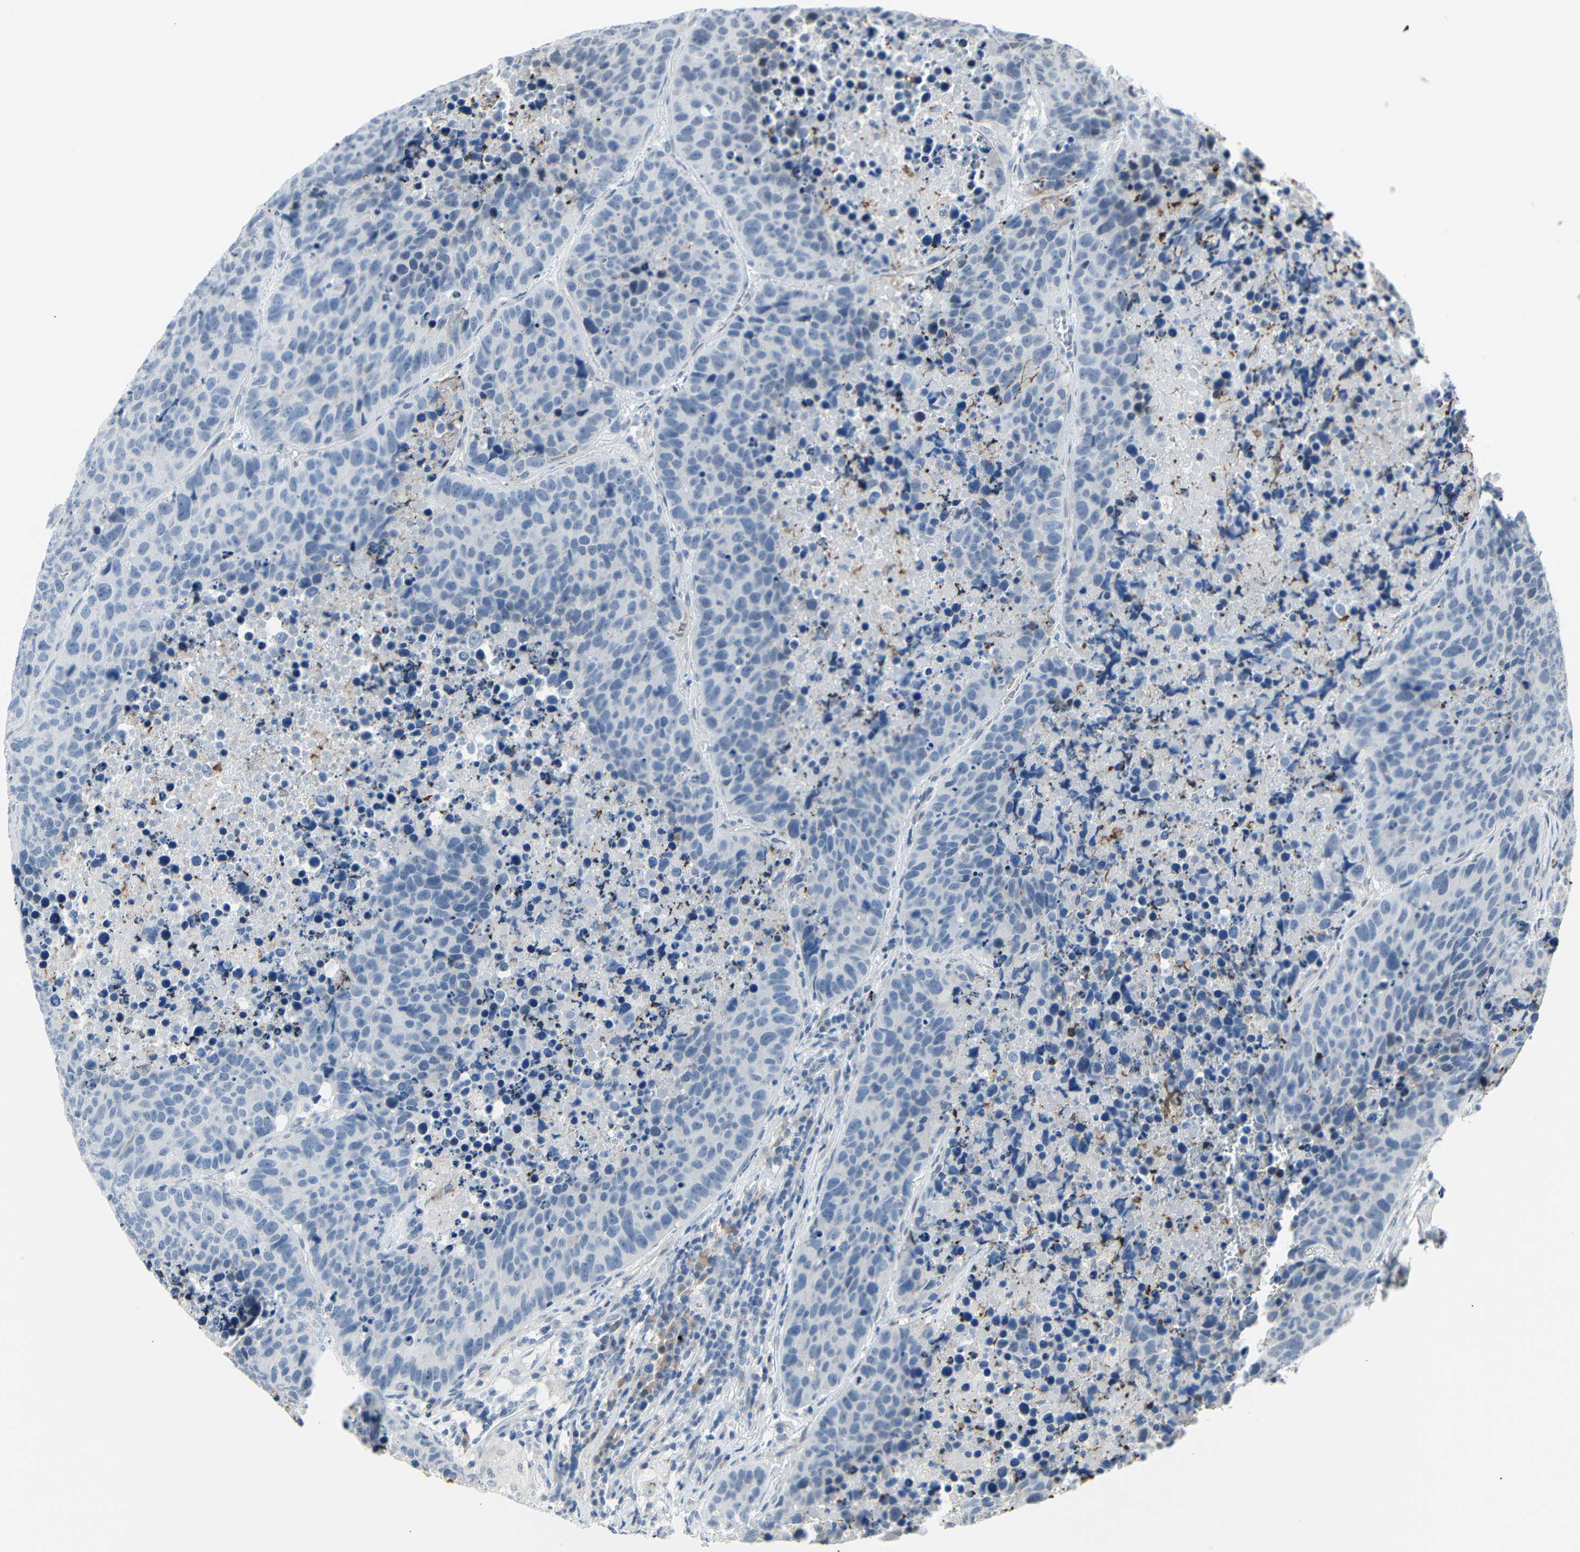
{"staining": {"intensity": "negative", "quantity": "none", "location": "none"}, "tissue": "carcinoid", "cell_type": "Tumor cells", "image_type": "cancer", "snomed": [{"axis": "morphology", "description": "Carcinoid, malignant, NOS"}, {"axis": "topography", "description": "Lung"}], "caption": "High magnification brightfield microscopy of carcinoid stained with DAB (brown) and counterstained with hematoxylin (blue): tumor cells show no significant staining.", "gene": "IMPG2", "patient": {"sex": "male", "age": 60}}